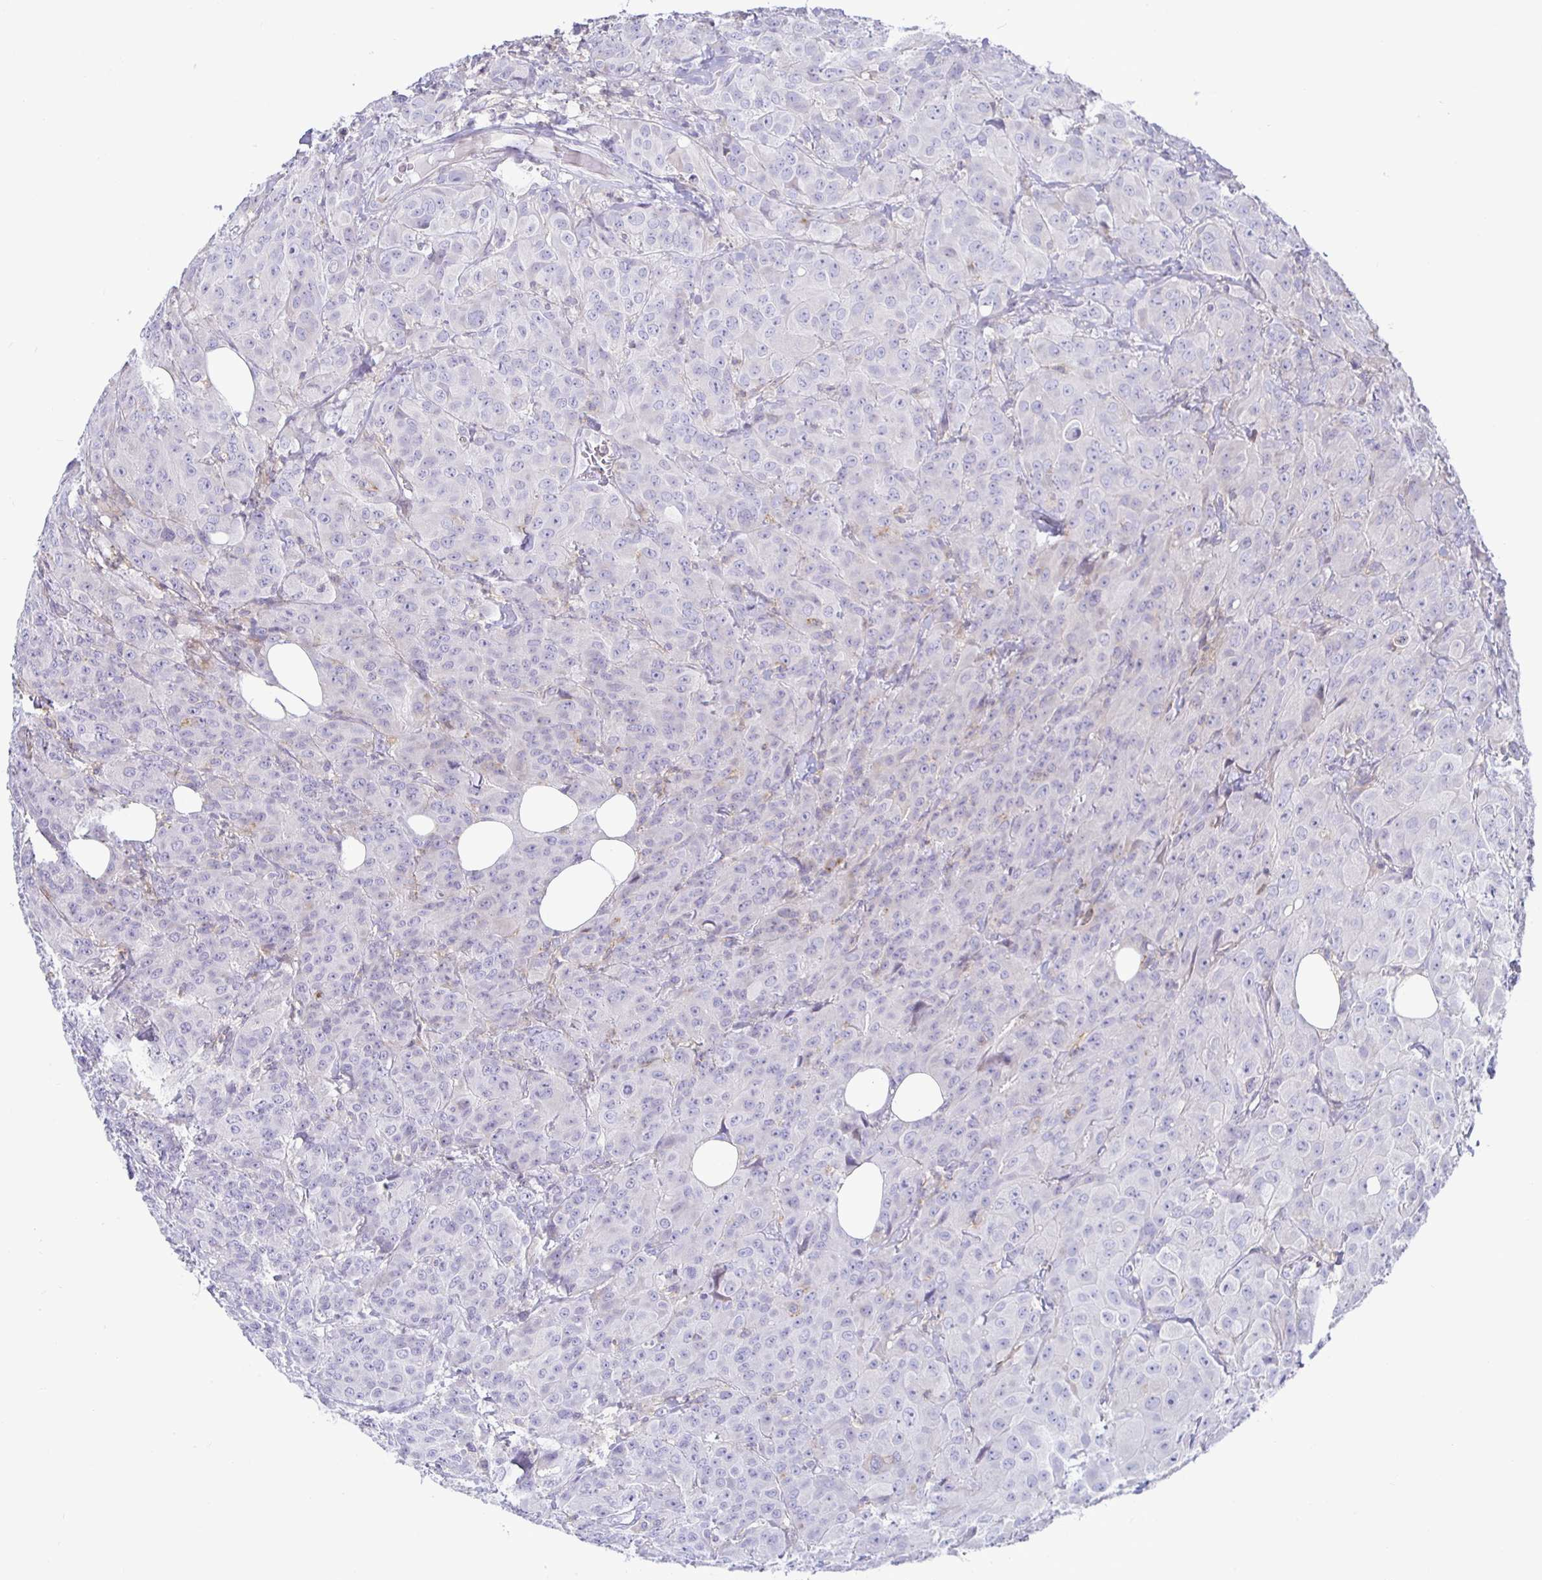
{"staining": {"intensity": "negative", "quantity": "none", "location": "none"}, "tissue": "breast cancer", "cell_type": "Tumor cells", "image_type": "cancer", "snomed": [{"axis": "morphology", "description": "Normal tissue, NOS"}, {"axis": "morphology", "description": "Duct carcinoma"}, {"axis": "topography", "description": "Breast"}], "caption": "High power microscopy photomicrograph of an immunohistochemistry micrograph of breast cancer (infiltrating ductal carcinoma), revealing no significant staining in tumor cells. (DAB (3,3'-diaminobenzidine) immunohistochemistry visualized using brightfield microscopy, high magnification).", "gene": "SIRPA", "patient": {"sex": "female", "age": 43}}